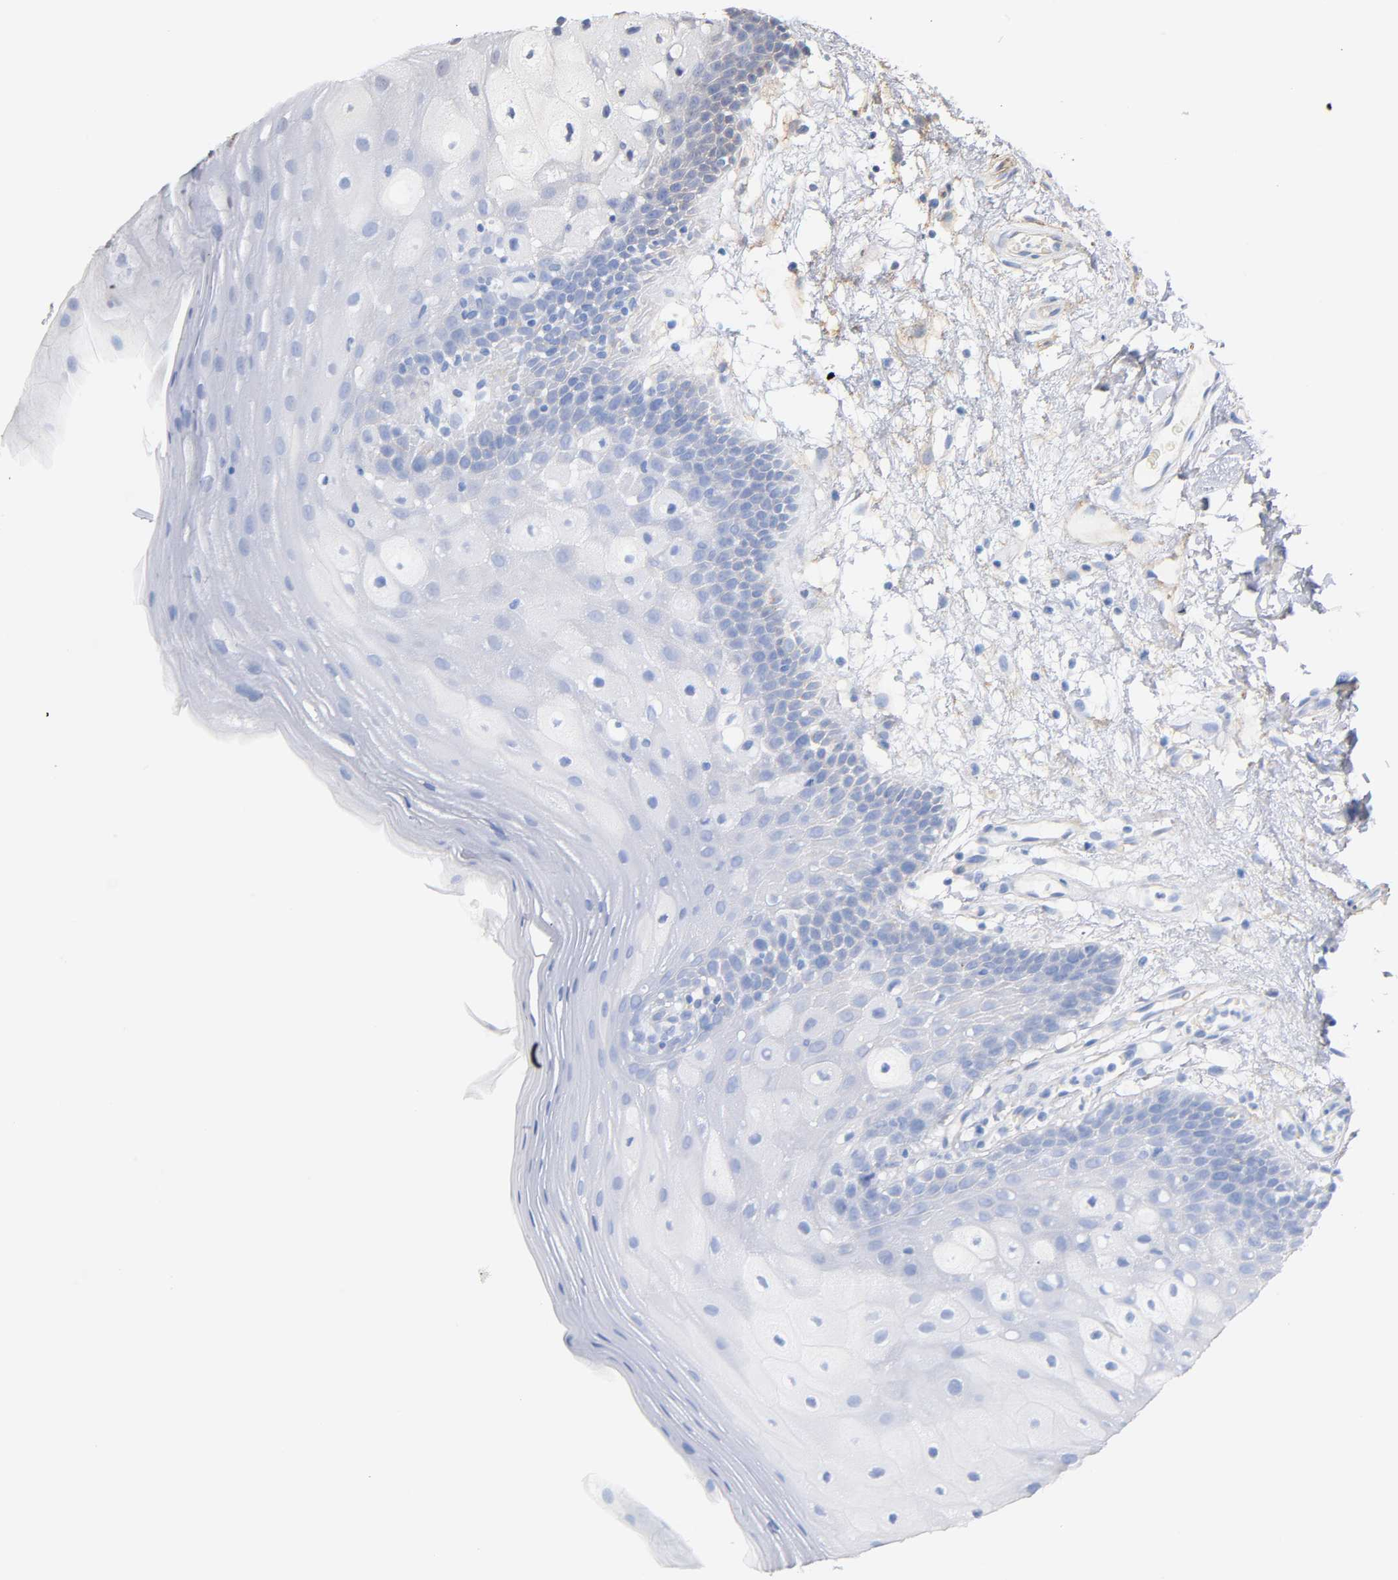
{"staining": {"intensity": "negative", "quantity": "none", "location": "none"}, "tissue": "oral mucosa", "cell_type": "Squamous epithelial cells", "image_type": "normal", "snomed": [{"axis": "morphology", "description": "Normal tissue, NOS"}, {"axis": "morphology", "description": "Squamous cell carcinoma, NOS"}, {"axis": "topography", "description": "Skeletal muscle"}, {"axis": "topography", "description": "Oral tissue"}, {"axis": "topography", "description": "Head-Neck"}], "caption": "Histopathology image shows no significant protein staining in squamous epithelial cells of normal oral mucosa. (Brightfield microscopy of DAB immunohistochemistry at high magnification).", "gene": "SPTAN1", "patient": {"sex": "male", "age": 71}}